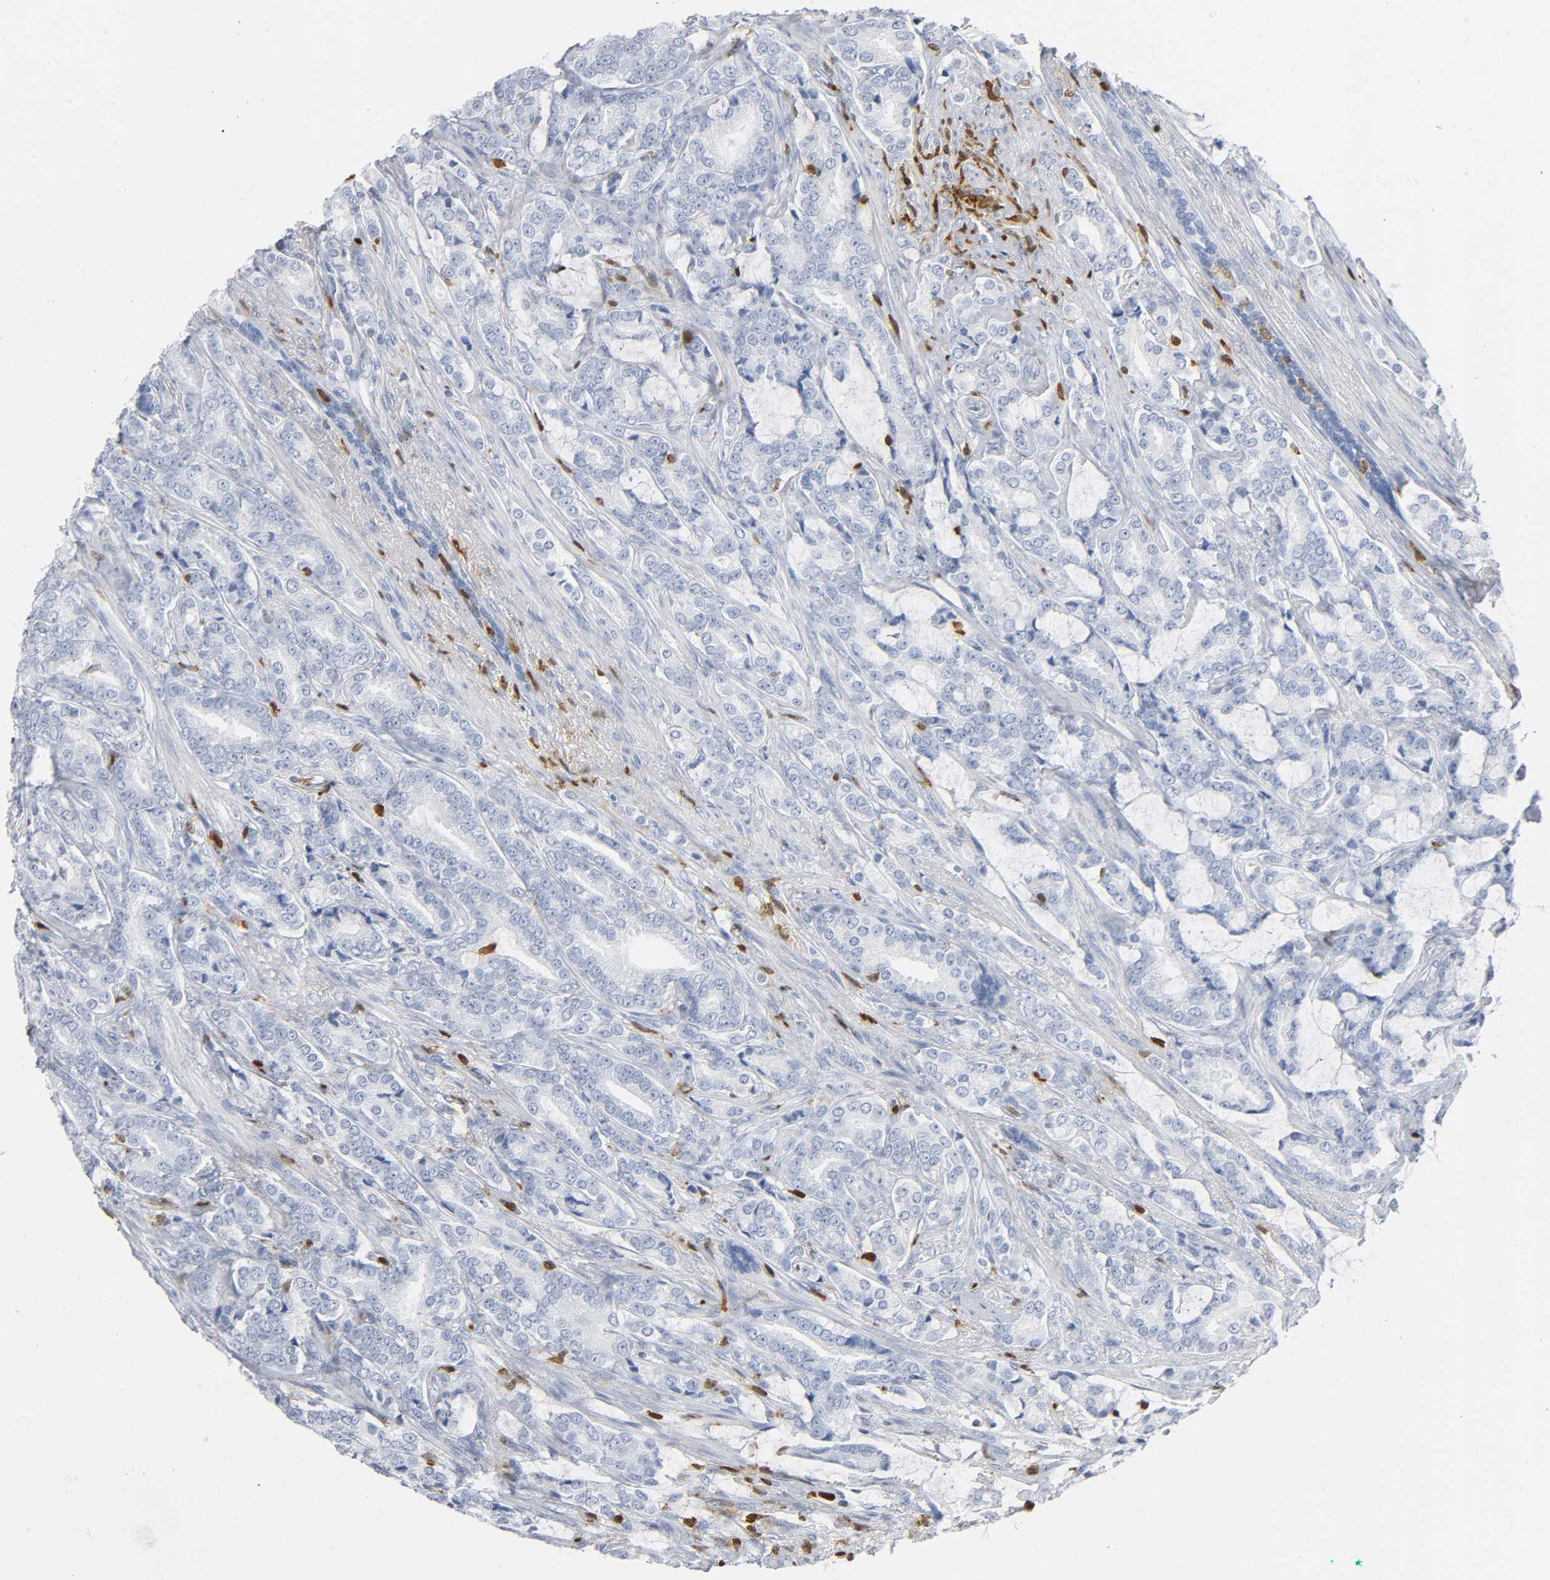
{"staining": {"intensity": "negative", "quantity": "none", "location": "none"}, "tissue": "prostate cancer", "cell_type": "Tumor cells", "image_type": "cancer", "snomed": [{"axis": "morphology", "description": "Adenocarcinoma, Low grade"}, {"axis": "topography", "description": "Prostate"}], "caption": "This photomicrograph is of prostate cancer (low-grade adenocarcinoma) stained with immunohistochemistry to label a protein in brown with the nuclei are counter-stained blue. There is no staining in tumor cells.", "gene": "DOK2", "patient": {"sex": "male", "age": 58}}